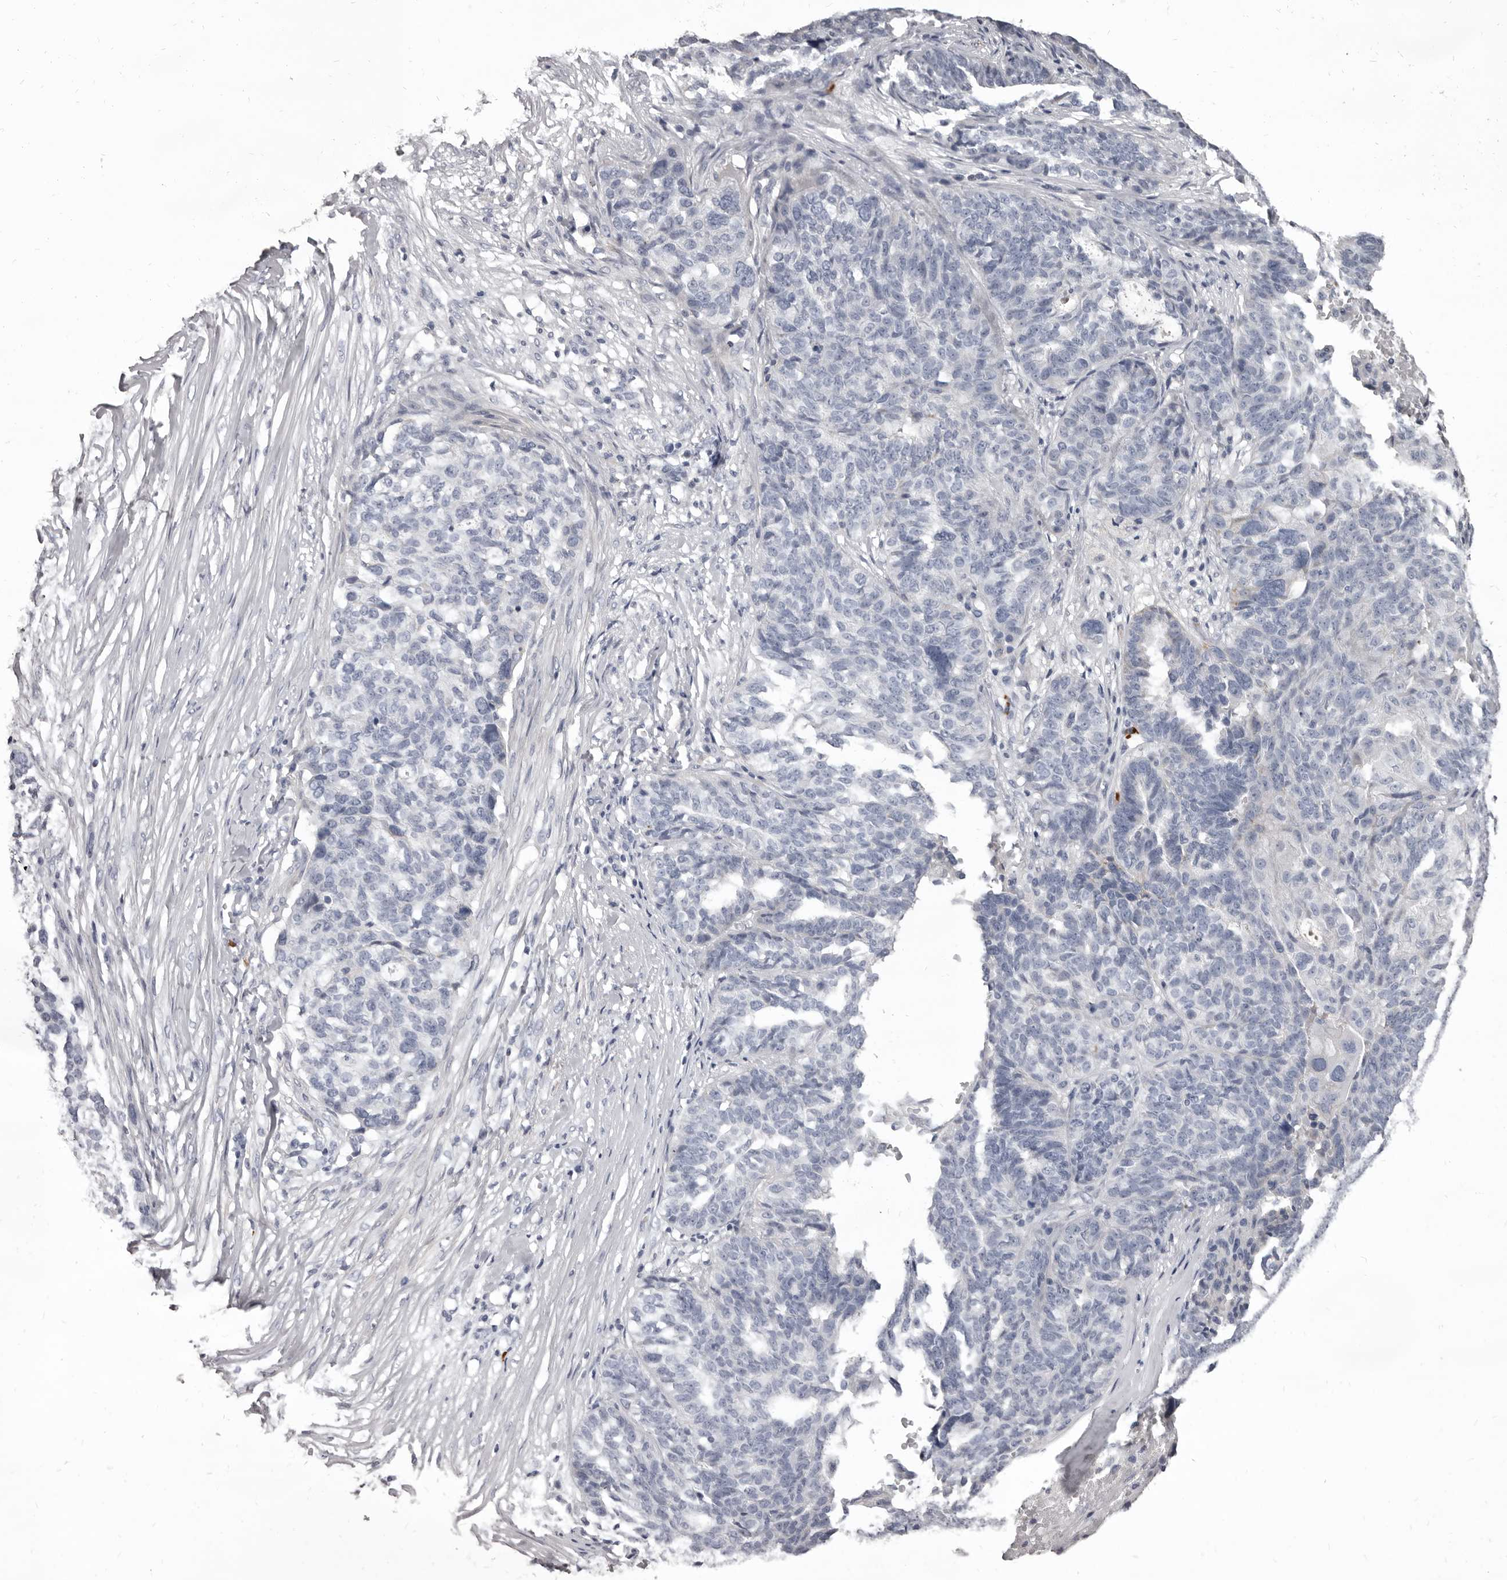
{"staining": {"intensity": "negative", "quantity": "none", "location": "none"}, "tissue": "ovarian cancer", "cell_type": "Tumor cells", "image_type": "cancer", "snomed": [{"axis": "morphology", "description": "Cystadenocarcinoma, serous, NOS"}, {"axis": "topography", "description": "Ovary"}], "caption": "High magnification brightfield microscopy of ovarian cancer (serous cystadenocarcinoma) stained with DAB (3,3'-diaminobenzidine) (brown) and counterstained with hematoxylin (blue): tumor cells show no significant positivity.", "gene": "GZMH", "patient": {"sex": "female", "age": 59}}